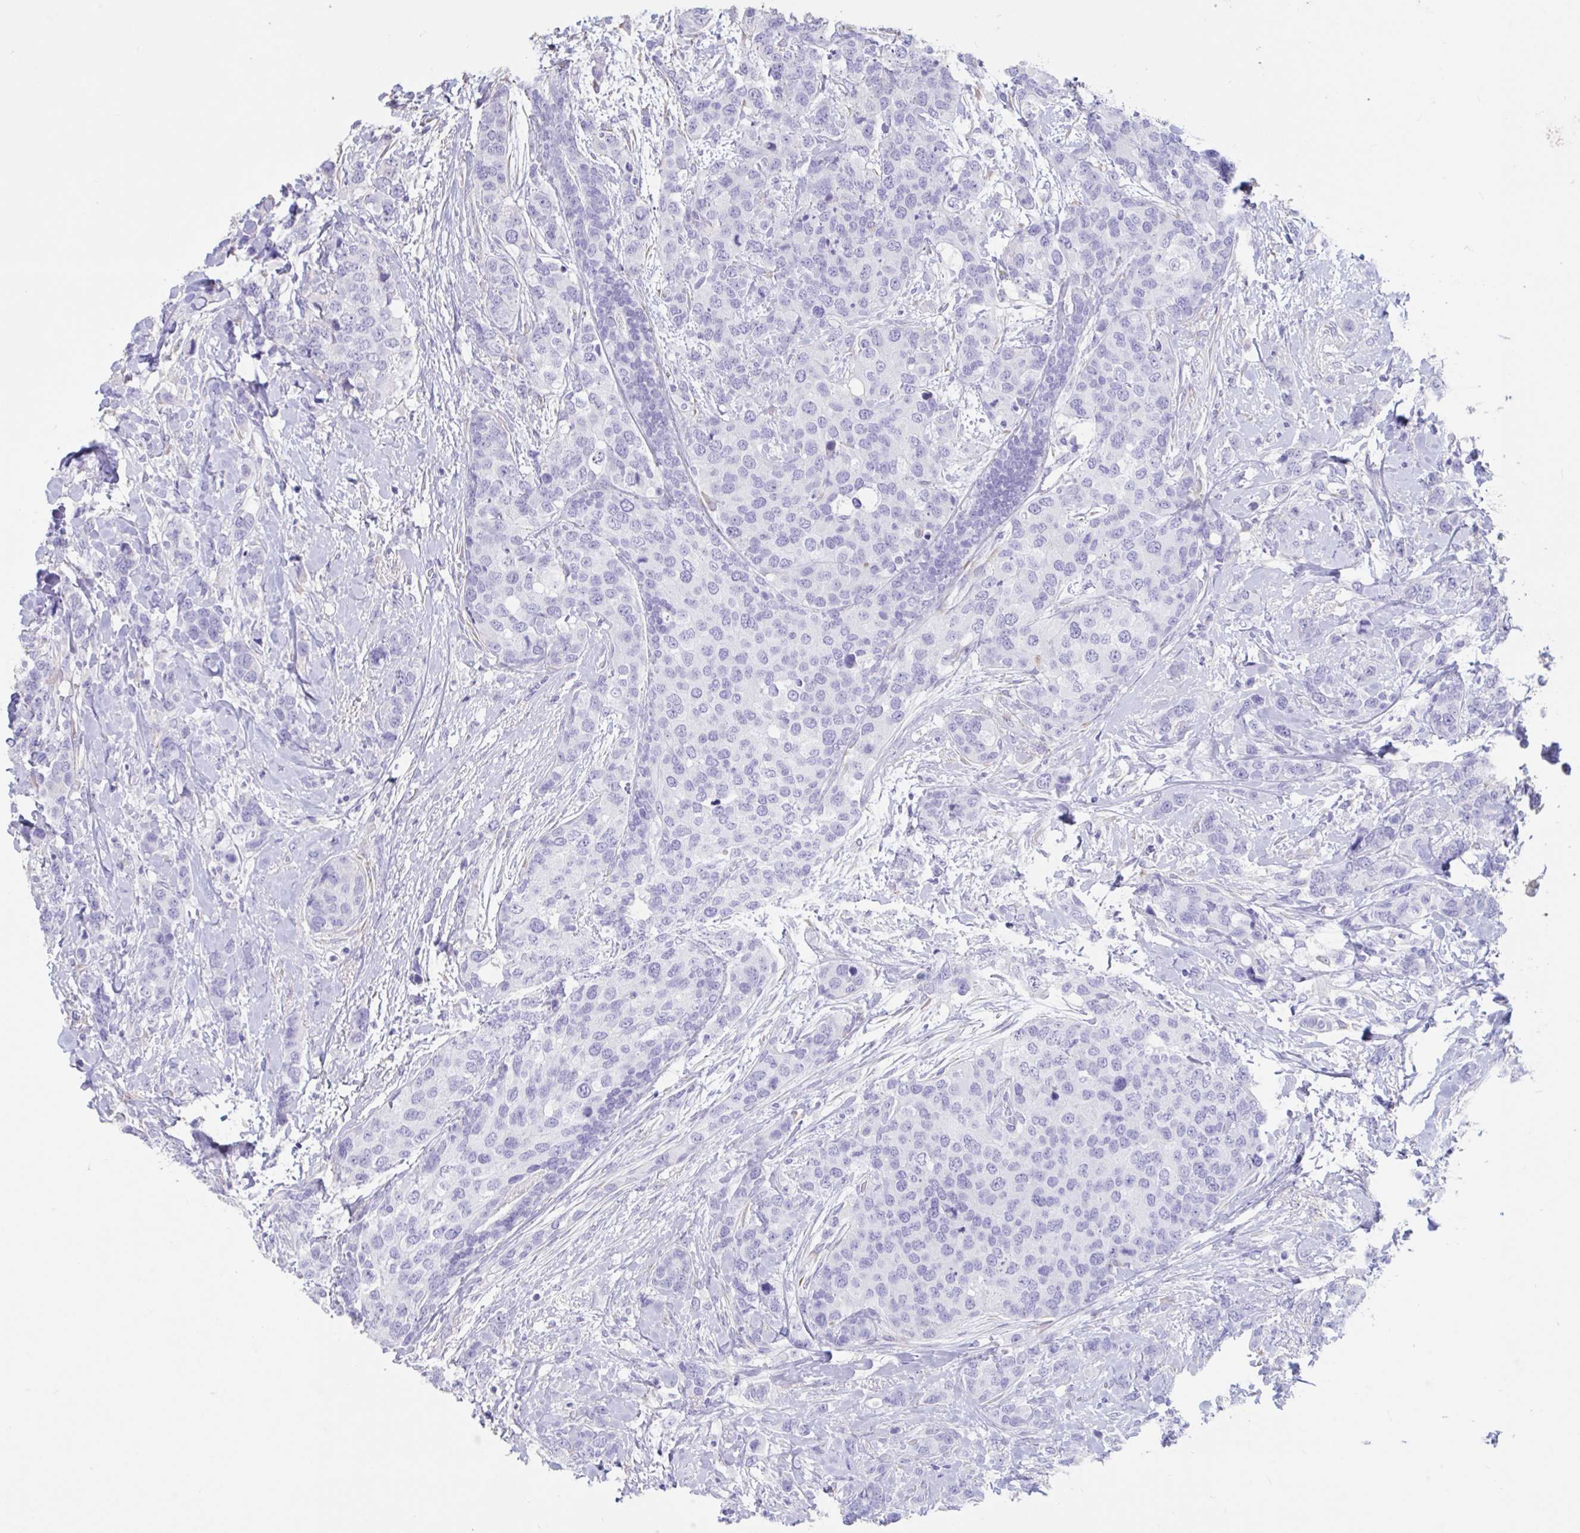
{"staining": {"intensity": "negative", "quantity": "none", "location": "none"}, "tissue": "breast cancer", "cell_type": "Tumor cells", "image_type": "cancer", "snomed": [{"axis": "morphology", "description": "Lobular carcinoma"}, {"axis": "topography", "description": "Breast"}], "caption": "Immunohistochemistry (IHC) of human breast cancer displays no expression in tumor cells.", "gene": "TNNC1", "patient": {"sex": "female", "age": 59}}